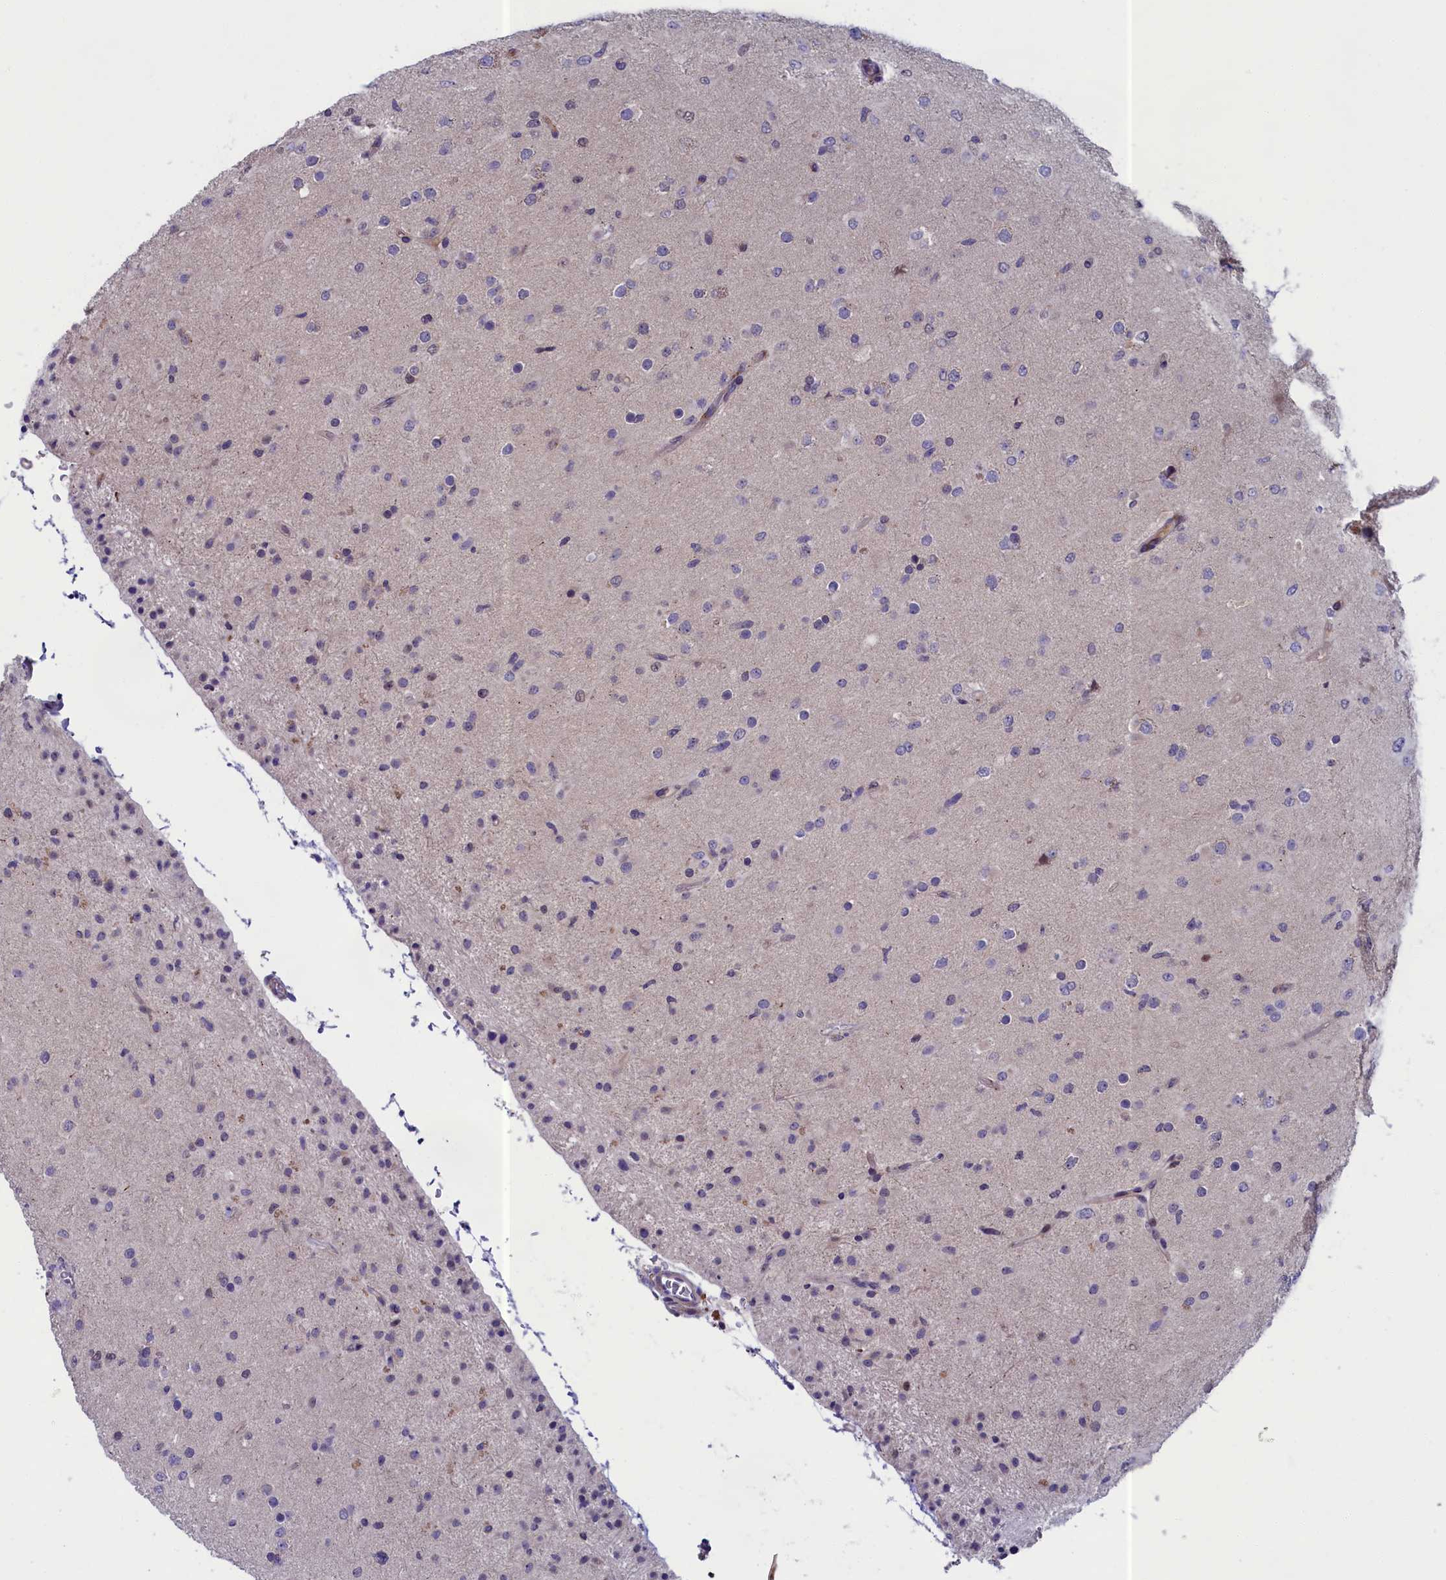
{"staining": {"intensity": "negative", "quantity": "none", "location": "none"}, "tissue": "glioma", "cell_type": "Tumor cells", "image_type": "cancer", "snomed": [{"axis": "morphology", "description": "Glioma, malignant, Low grade"}, {"axis": "topography", "description": "Brain"}], "caption": "Tumor cells are negative for brown protein staining in malignant low-grade glioma.", "gene": "LIG1", "patient": {"sex": "male", "age": 65}}